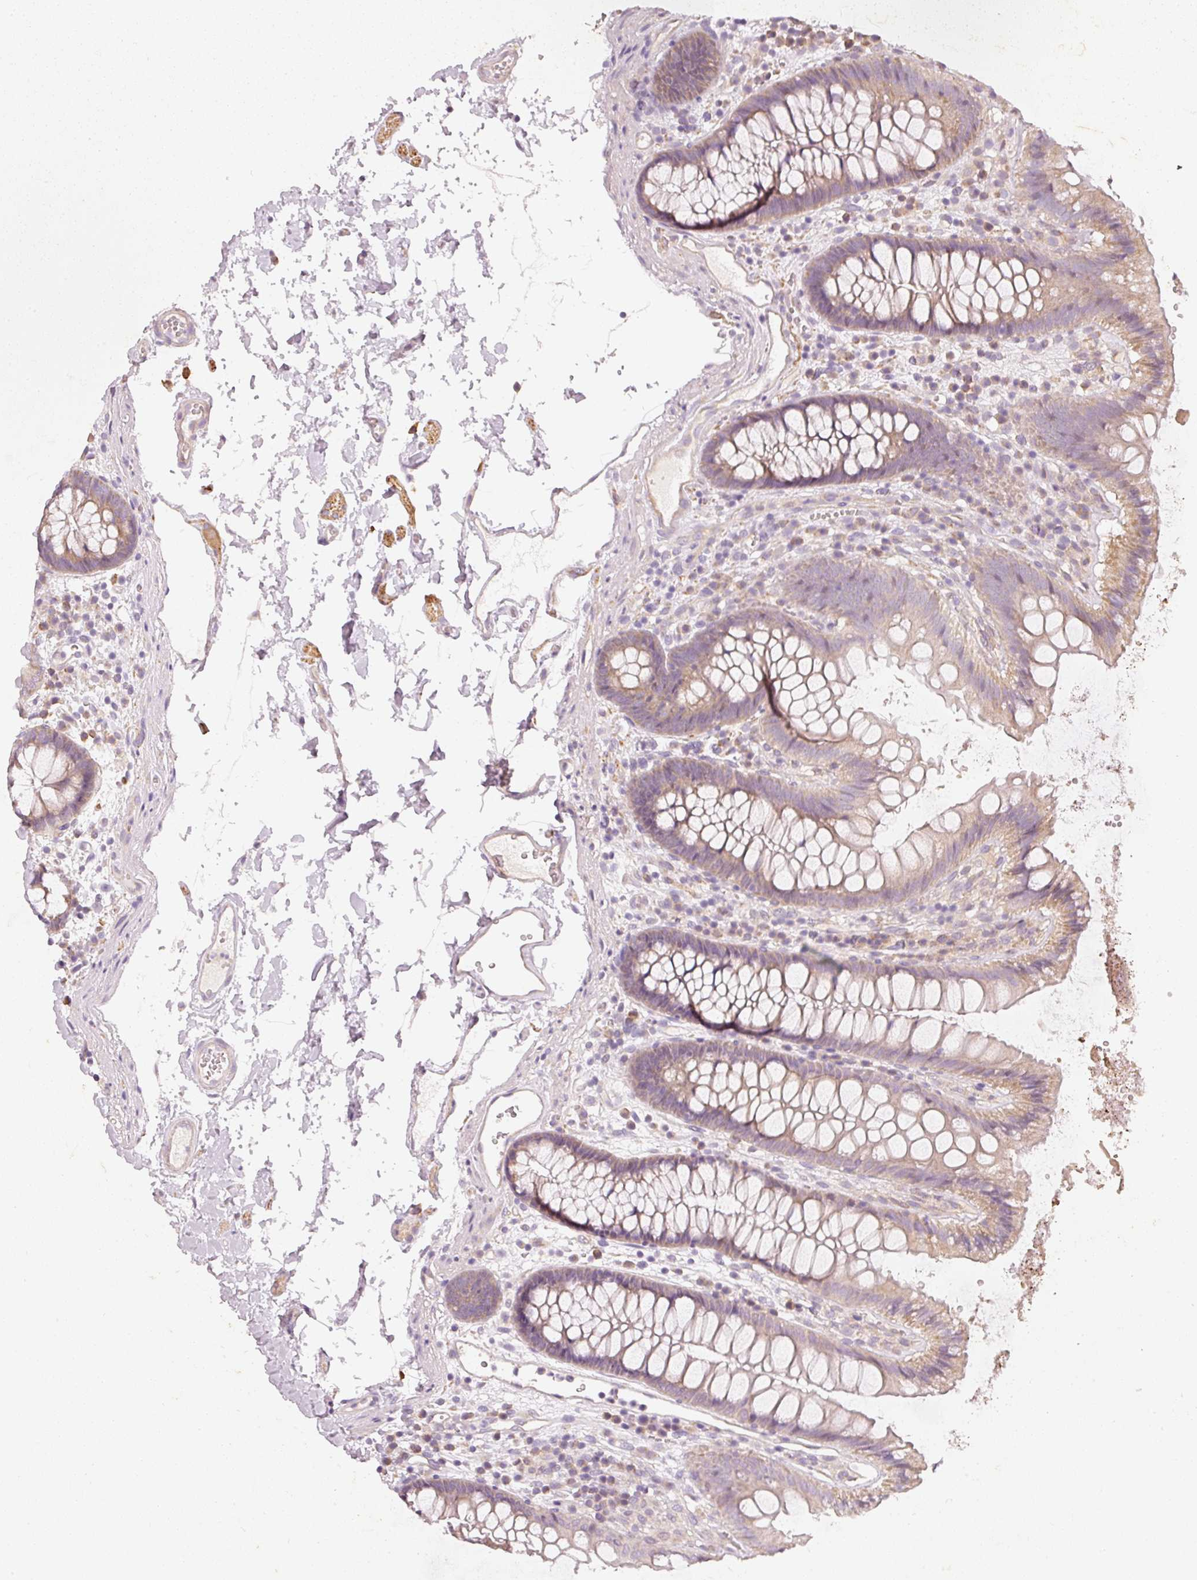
{"staining": {"intensity": "negative", "quantity": "none", "location": "none"}, "tissue": "colon", "cell_type": "Endothelial cells", "image_type": "normal", "snomed": [{"axis": "morphology", "description": "Normal tissue, NOS"}, {"axis": "topography", "description": "Colon"}], "caption": "A high-resolution micrograph shows immunohistochemistry staining of unremarkable colon, which demonstrates no significant expression in endothelial cells.", "gene": "RGL2", "patient": {"sex": "male", "age": 84}}